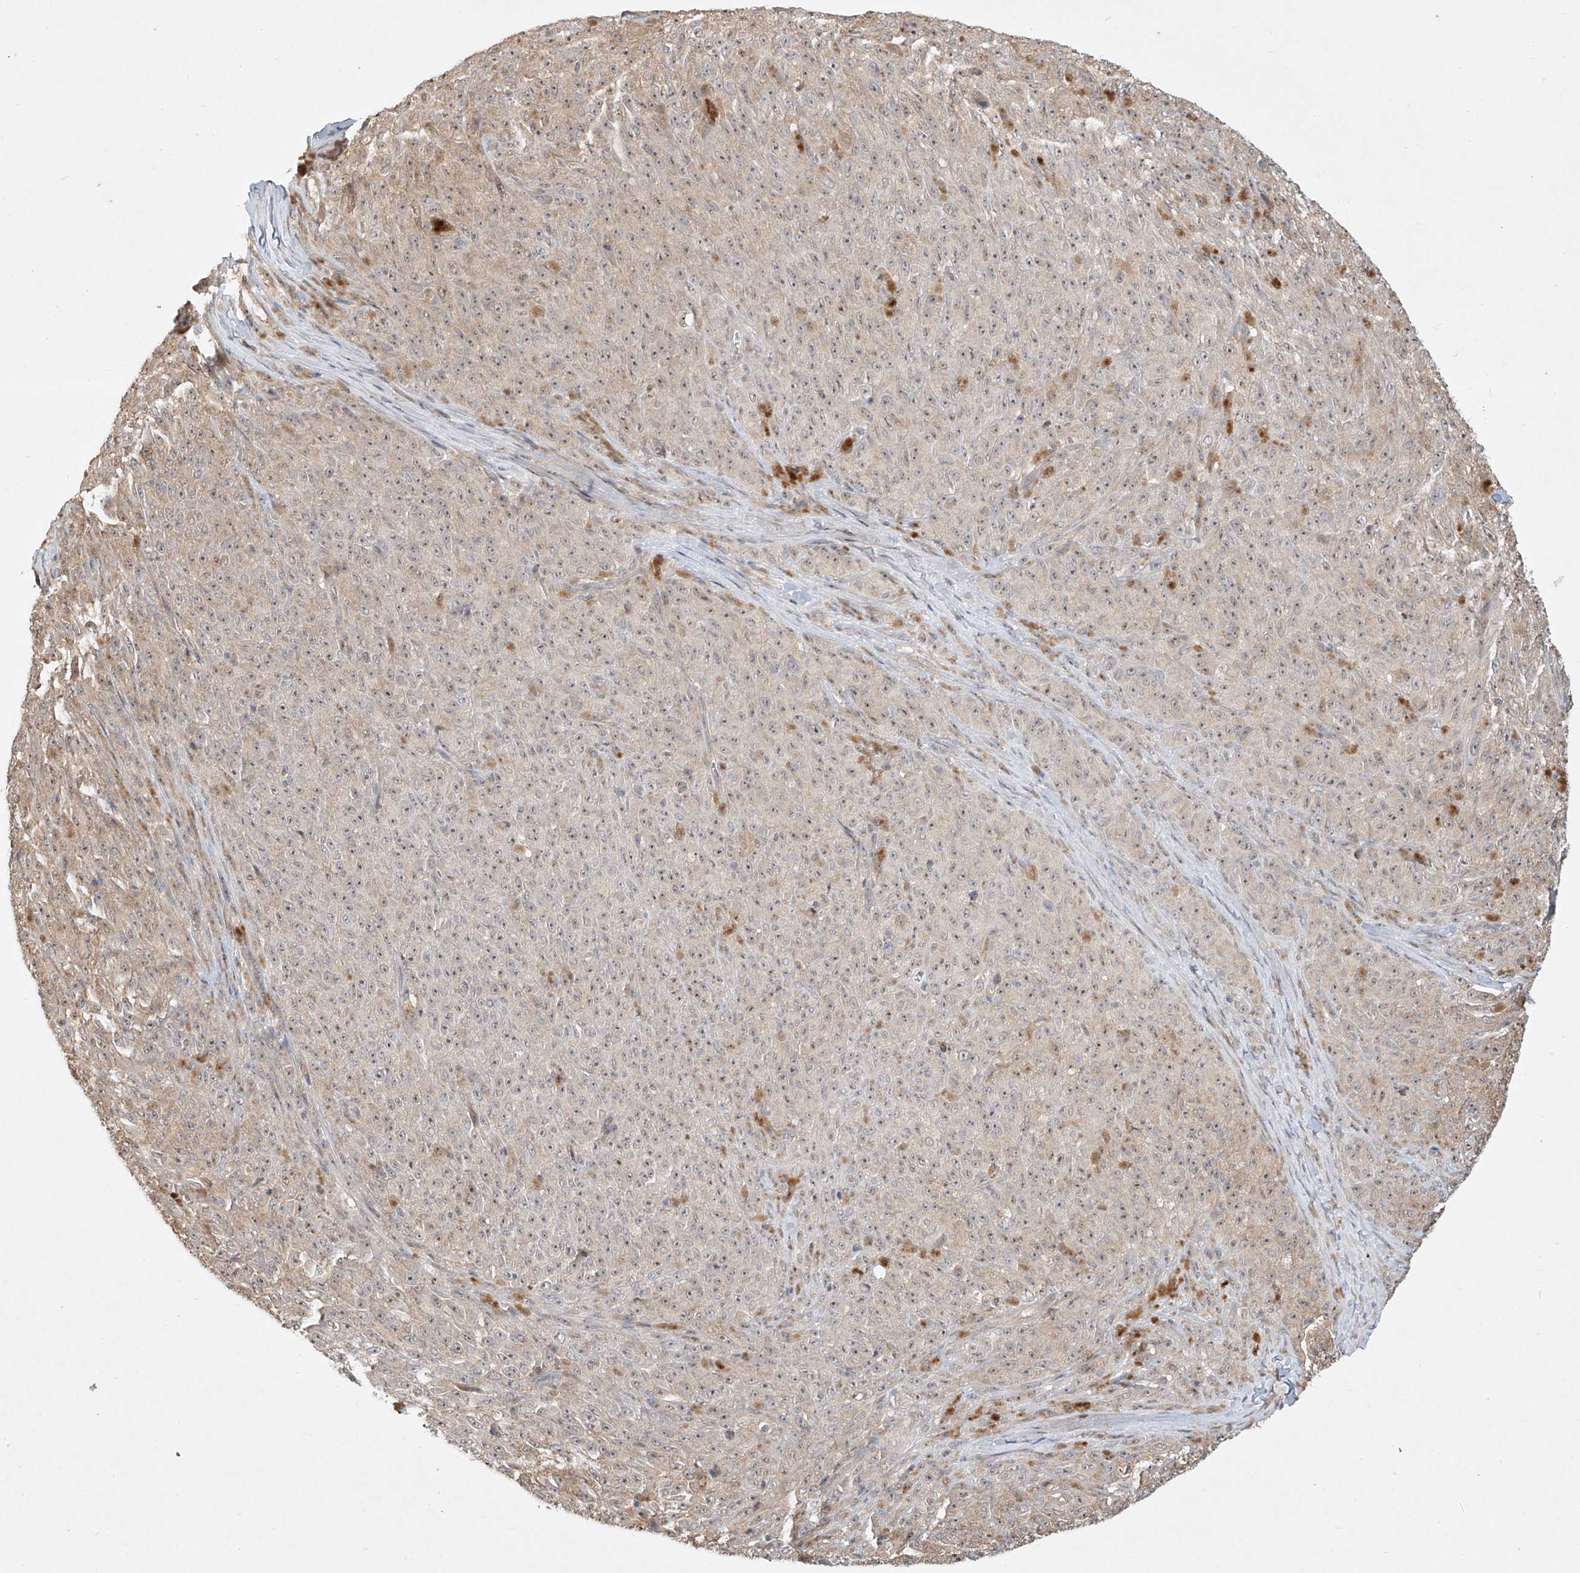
{"staining": {"intensity": "weak", "quantity": "25%-75%", "location": "nuclear"}, "tissue": "melanoma", "cell_type": "Tumor cells", "image_type": "cancer", "snomed": [{"axis": "morphology", "description": "Malignant melanoma, NOS"}, {"axis": "topography", "description": "Skin"}], "caption": "Immunohistochemistry (IHC) image of human malignant melanoma stained for a protein (brown), which displays low levels of weak nuclear positivity in approximately 25%-75% of tumor cells.", "gene": "TASP1", "patient": {"sex": "female", "age": 82}}